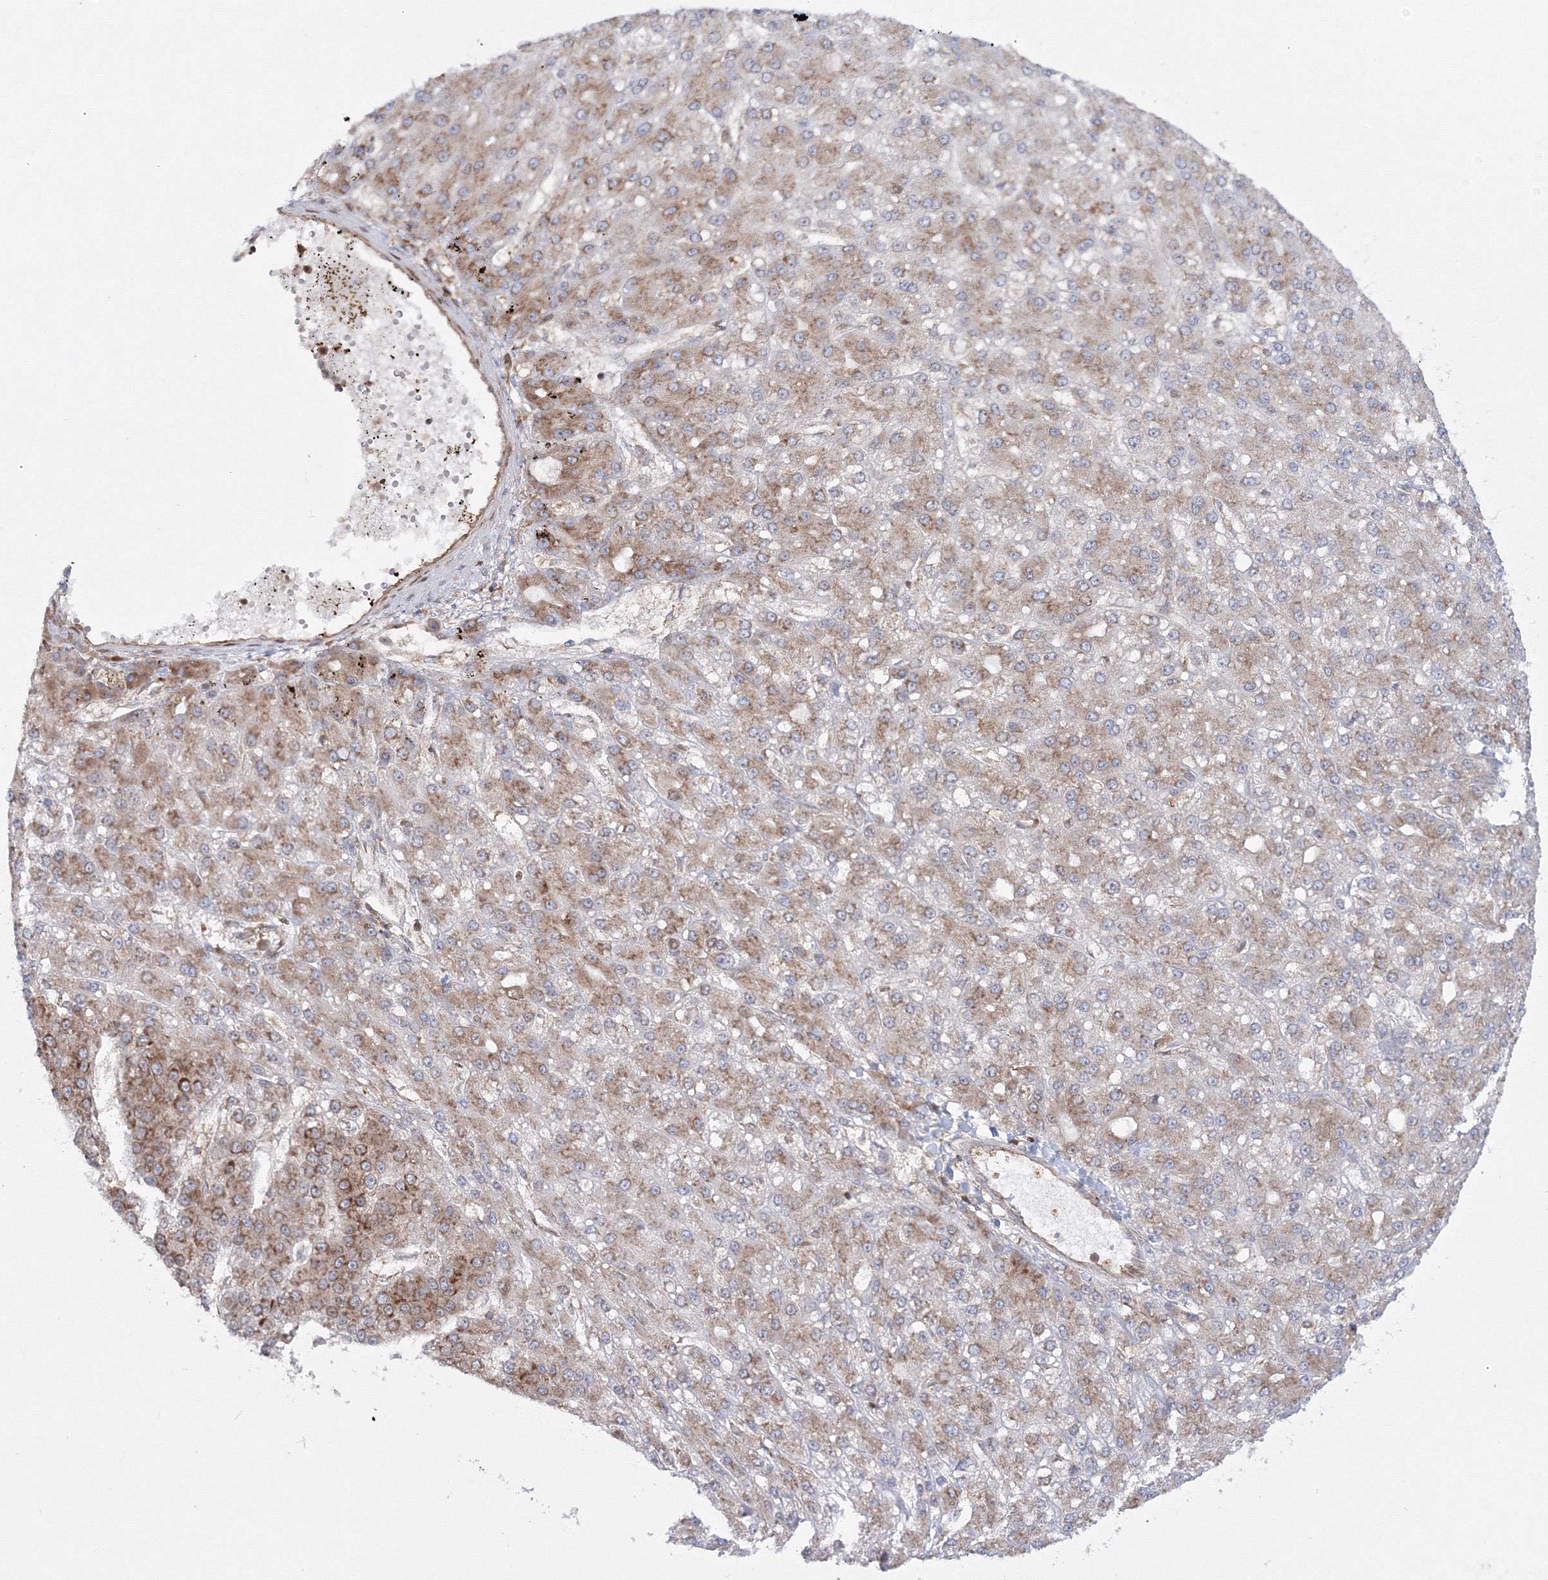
{"staining": {"intensity": "weak", "quantity": ">75%", "location": "cytoplasmic/membranous"}, "tissue": "liver cancer", "cell_type": "Tumor cells", "image_type": "cancer", "snomed": [{"axis": "morphology", "description": "Carcinoma, Hepatocellular, NOS"}, {"axis": "topography", "description": "Liver"}], "caption": "The immunohistochemical stain labels weak cytoplasmic/membranous positivity in tumor cells of hepatocellular carcinoma (liver) tissue.", "gene": "HARS1", "patient": {"sex": "male", "age": 67}}